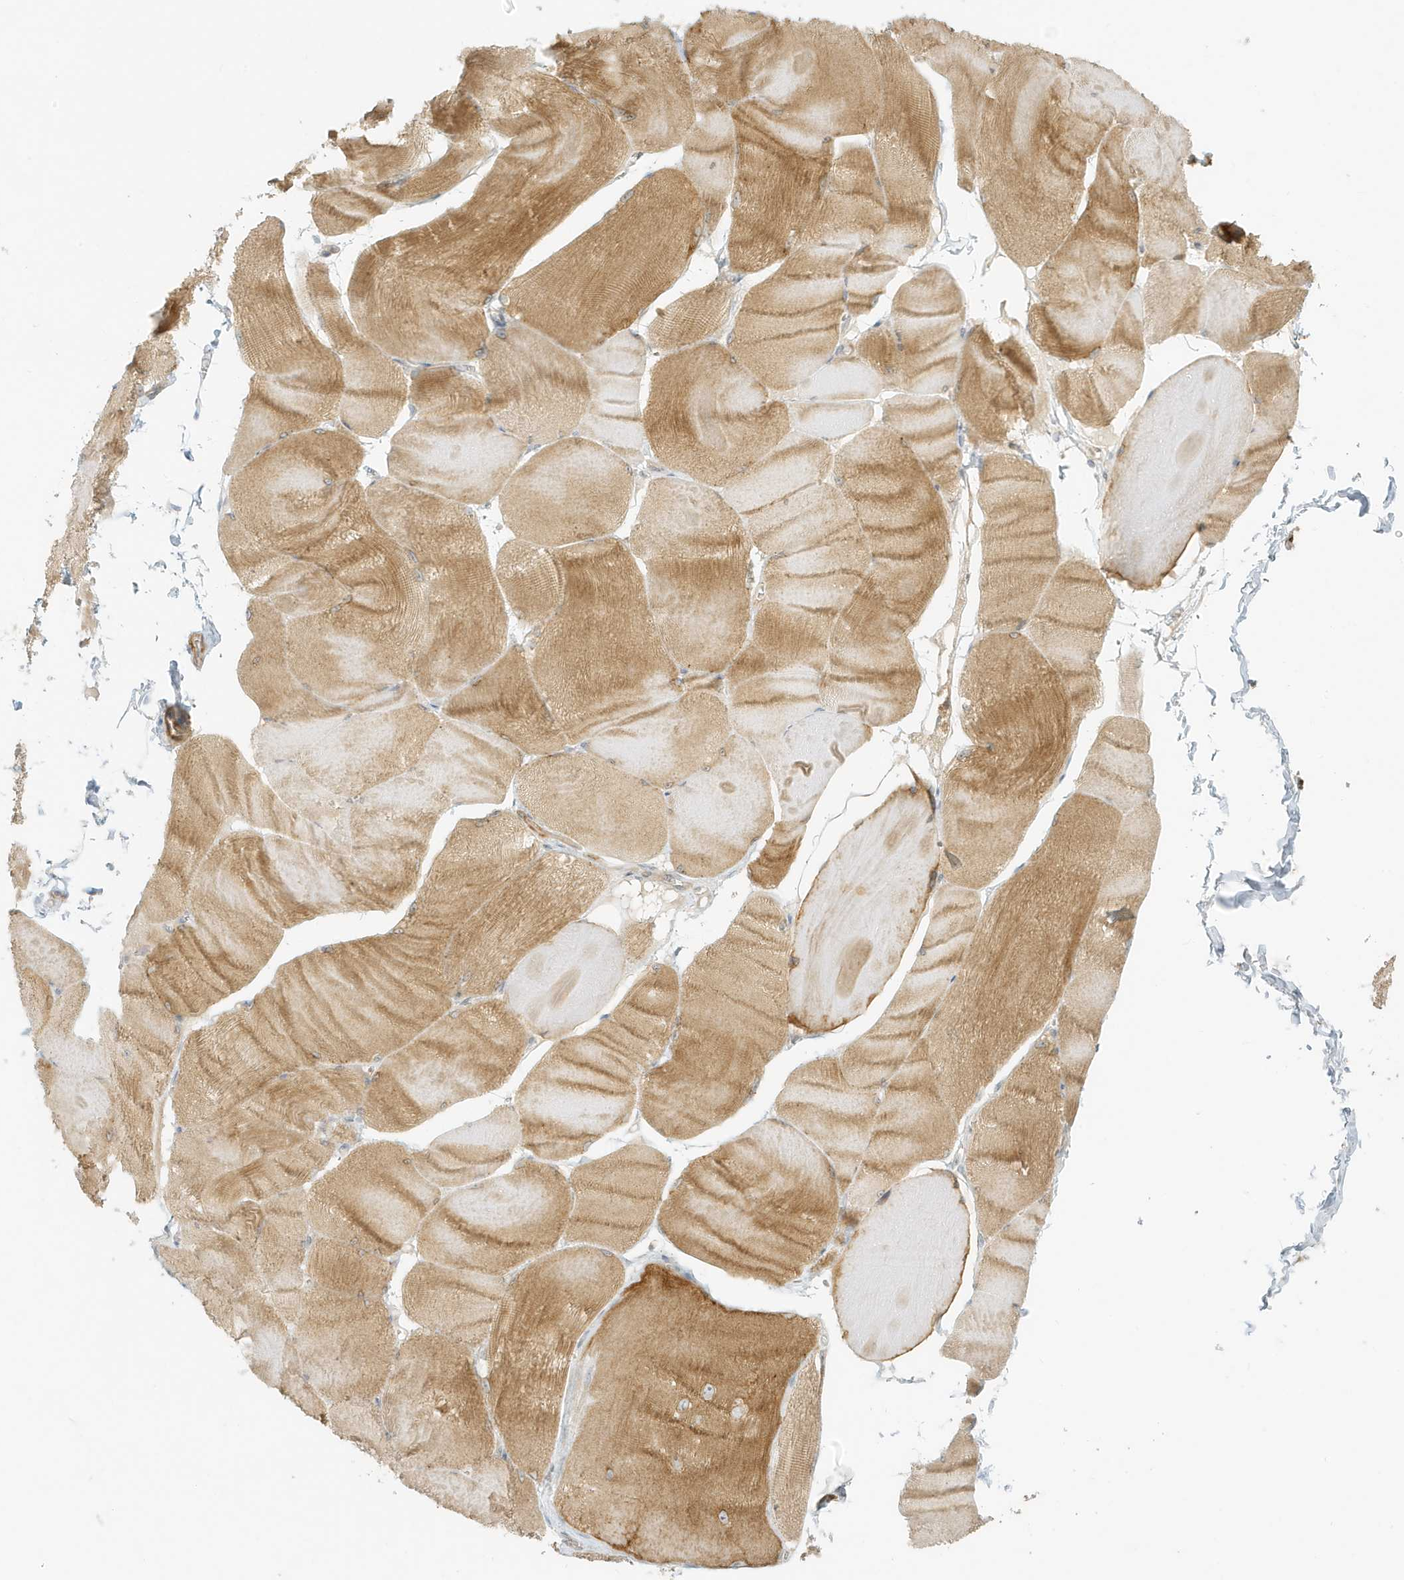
{"staining": {"intensity": "moderate", "quantity": ">75%", "location": "cytoplasmic/membranous"}, "tissue": "skeletal muscle", "cell_type": "Myocytes", "image_type": "normal", "snomed": [{"axis": "morphology", "description": "Normal tissue, NOS"}, {"axis": "morphology", "description": "Basal cell carcinoma"}, {"axis": "topography", "description": "Skeletal muscle"}], "caption": "Myocytes demonstrate moderate cytoplasmic/membranous expression in about >75% of cells in normal skeletal muscle.", "gene": "MCOLN1", "patient": {"sex": "female", "age": 64}}